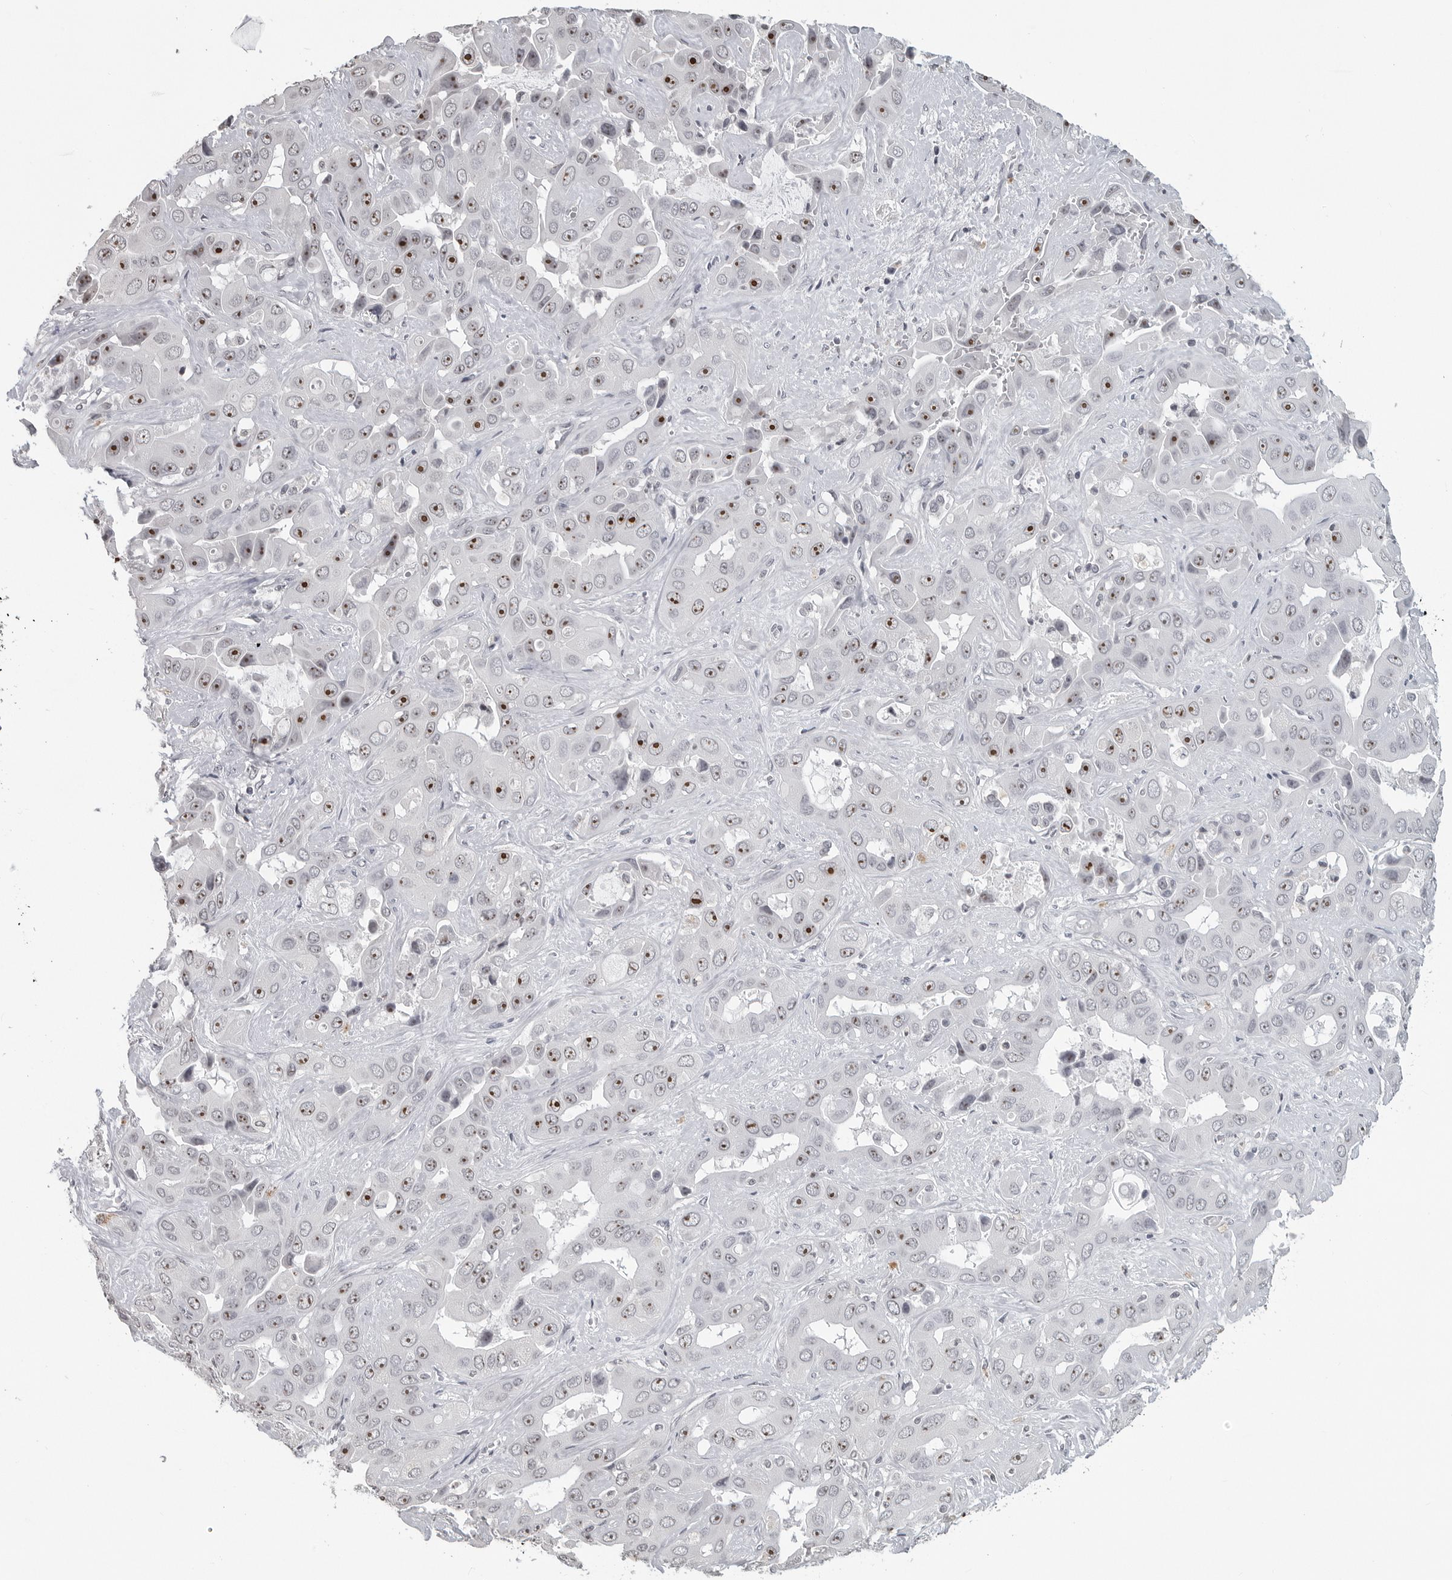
{"staining": {"intensity": "strong", "quantity": ">75%", "location": "nuclear"}, "tissue": "liver cancer", "cell_type": "Tumor cells", "image_type": "cancer", "snomed": [{"axis": "morphology", "description": "Cholangiocarcinoma"}, {"axis": "topography", "description": "Liver"}], "caption": "Protein staining of liver cancer tissue displays strong nuclear positivity in about >75% of tumor cells.", "gene": "DDX54", "patient": {"sex": "female", "age": 52}}